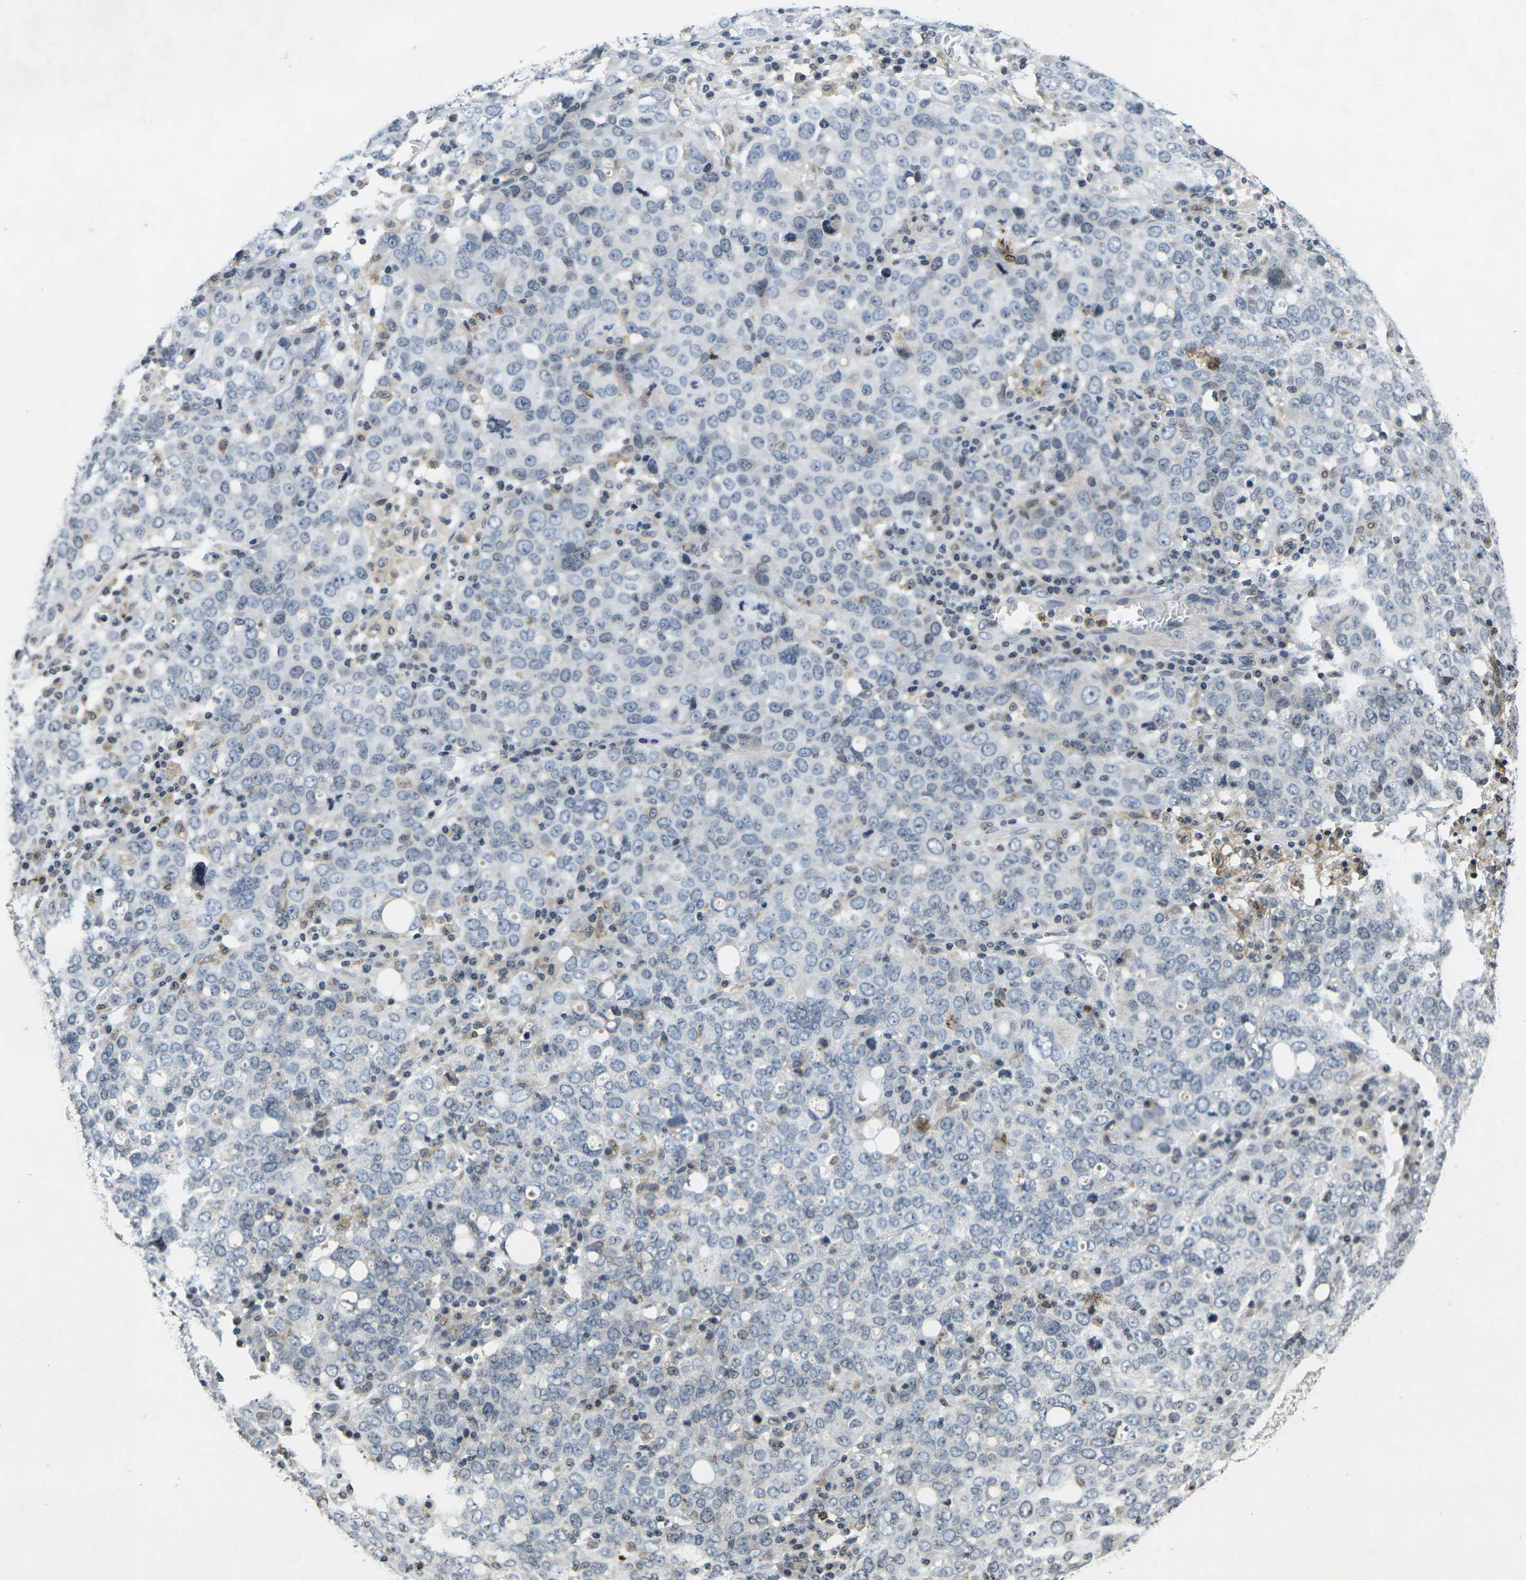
{"staining": {"intensity": "negative", "quantity": "none", "location": "none"}, "tissue": "ovarian cancer", "cell_type": "Tumor cells", "image_type": "cancer", "snomed": [{"axis": "morphology", "description": "Carcinoma, endometroid"}, {"axis": "topography", "description": "Ovary"}], "caption": "Immunohistochemistry of endometroid carcinoma (ovarian) shows no positivity in tumor cells.", "gene": "C1QC", "patient": {"sex": "female", "age": 62}}